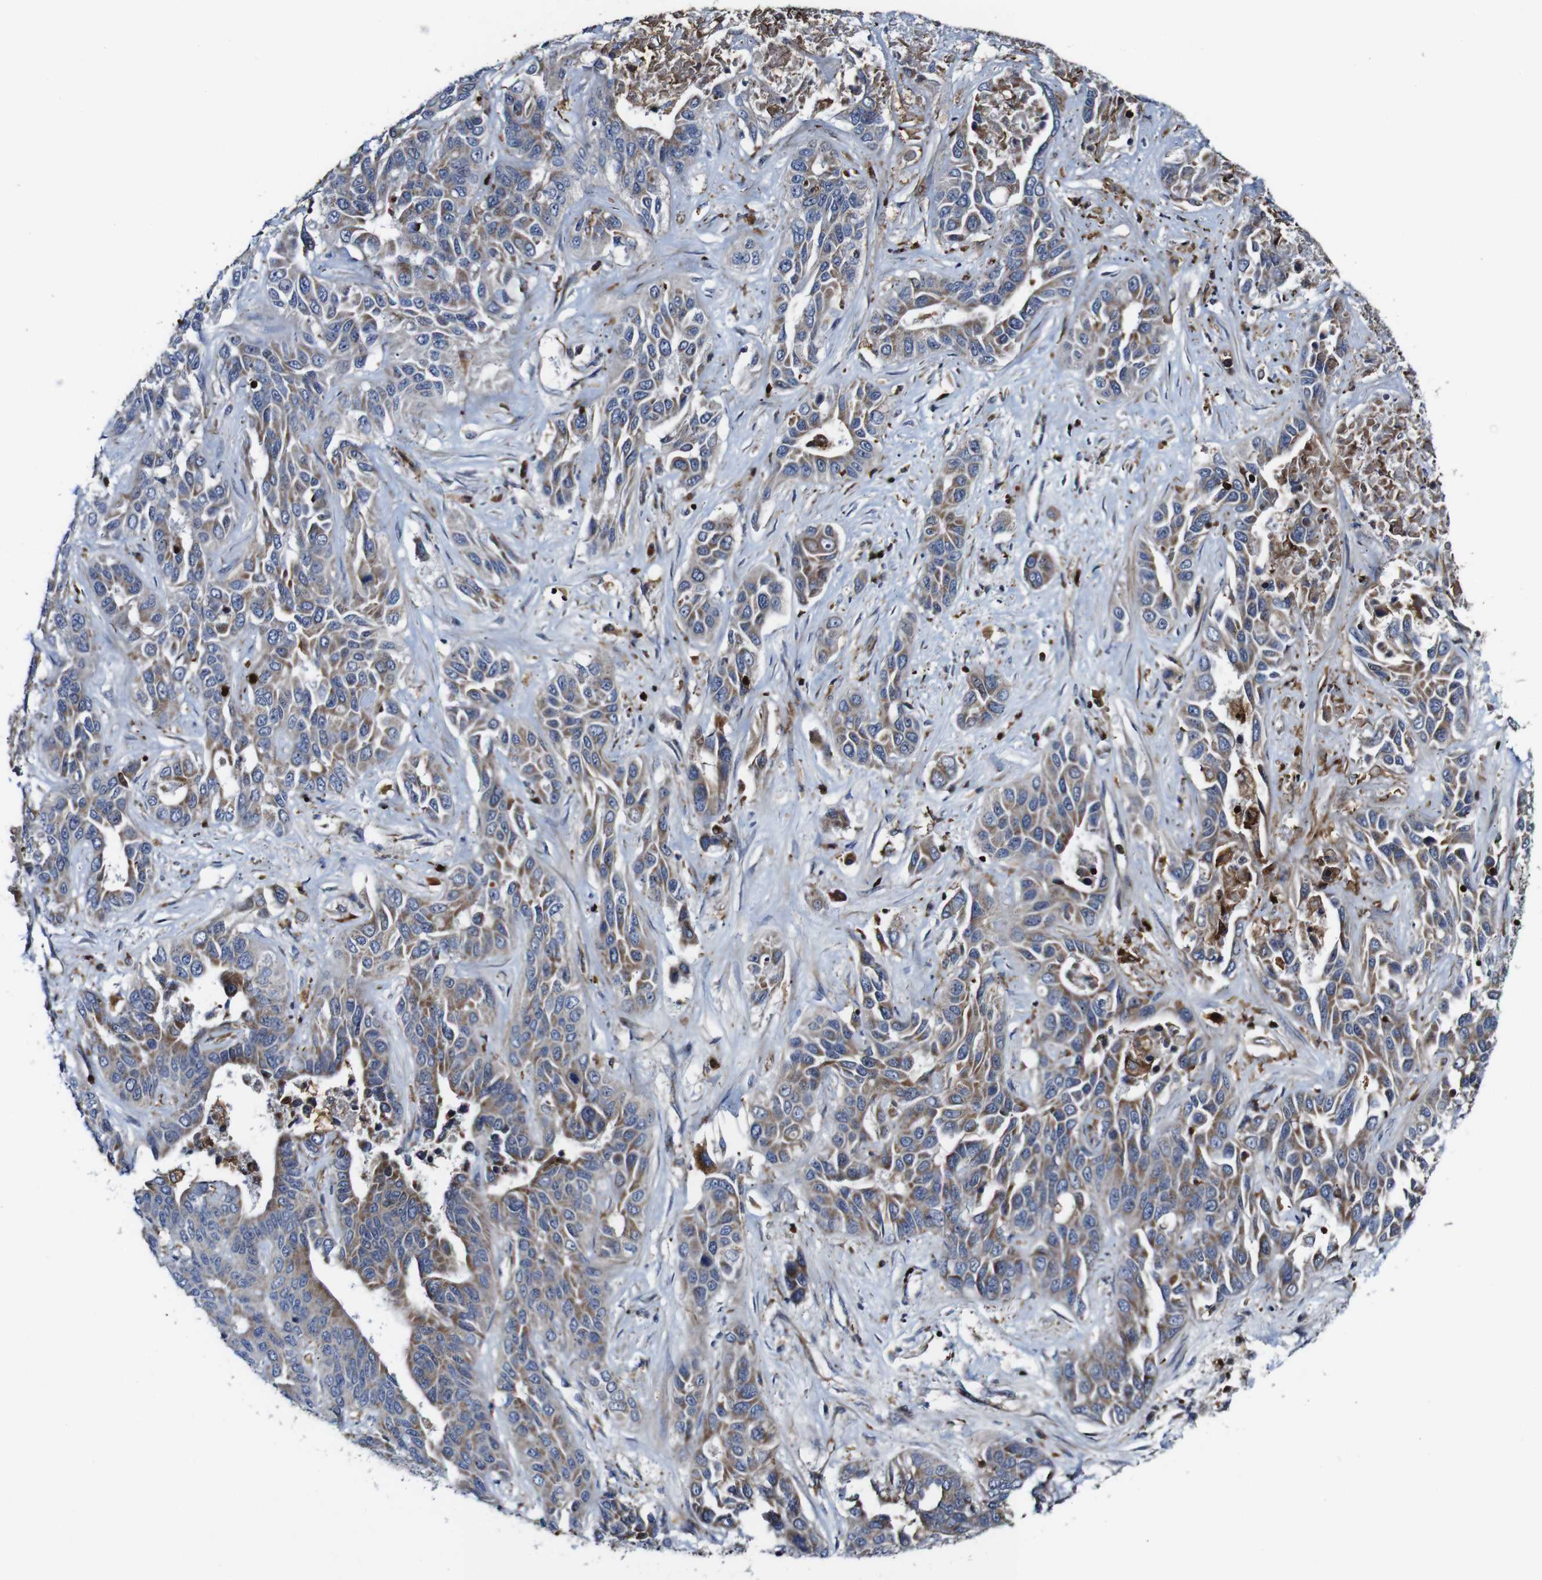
{"staining": {"intensity": "weak", "quantity": ">75%", "location": "cytoplasmic/membranous"}, "tissue": "liver cancer", "cell_type": "Tumor cells", "image_type": "cancer", "snomed": [{"axis": "morphology", "description": "Cholangiocarcinoma"}, {"axis": "topography", "description": "Liver"}], "caption": "This histopathology image reveals immunohistochemistry (IHC) staining of human liver cancer, with low weak cytoplasmic/membranous staining in approximately >75% of tumor cells.", "gene": "JAK2", "patient": {"sex": "female", "age": 52}}